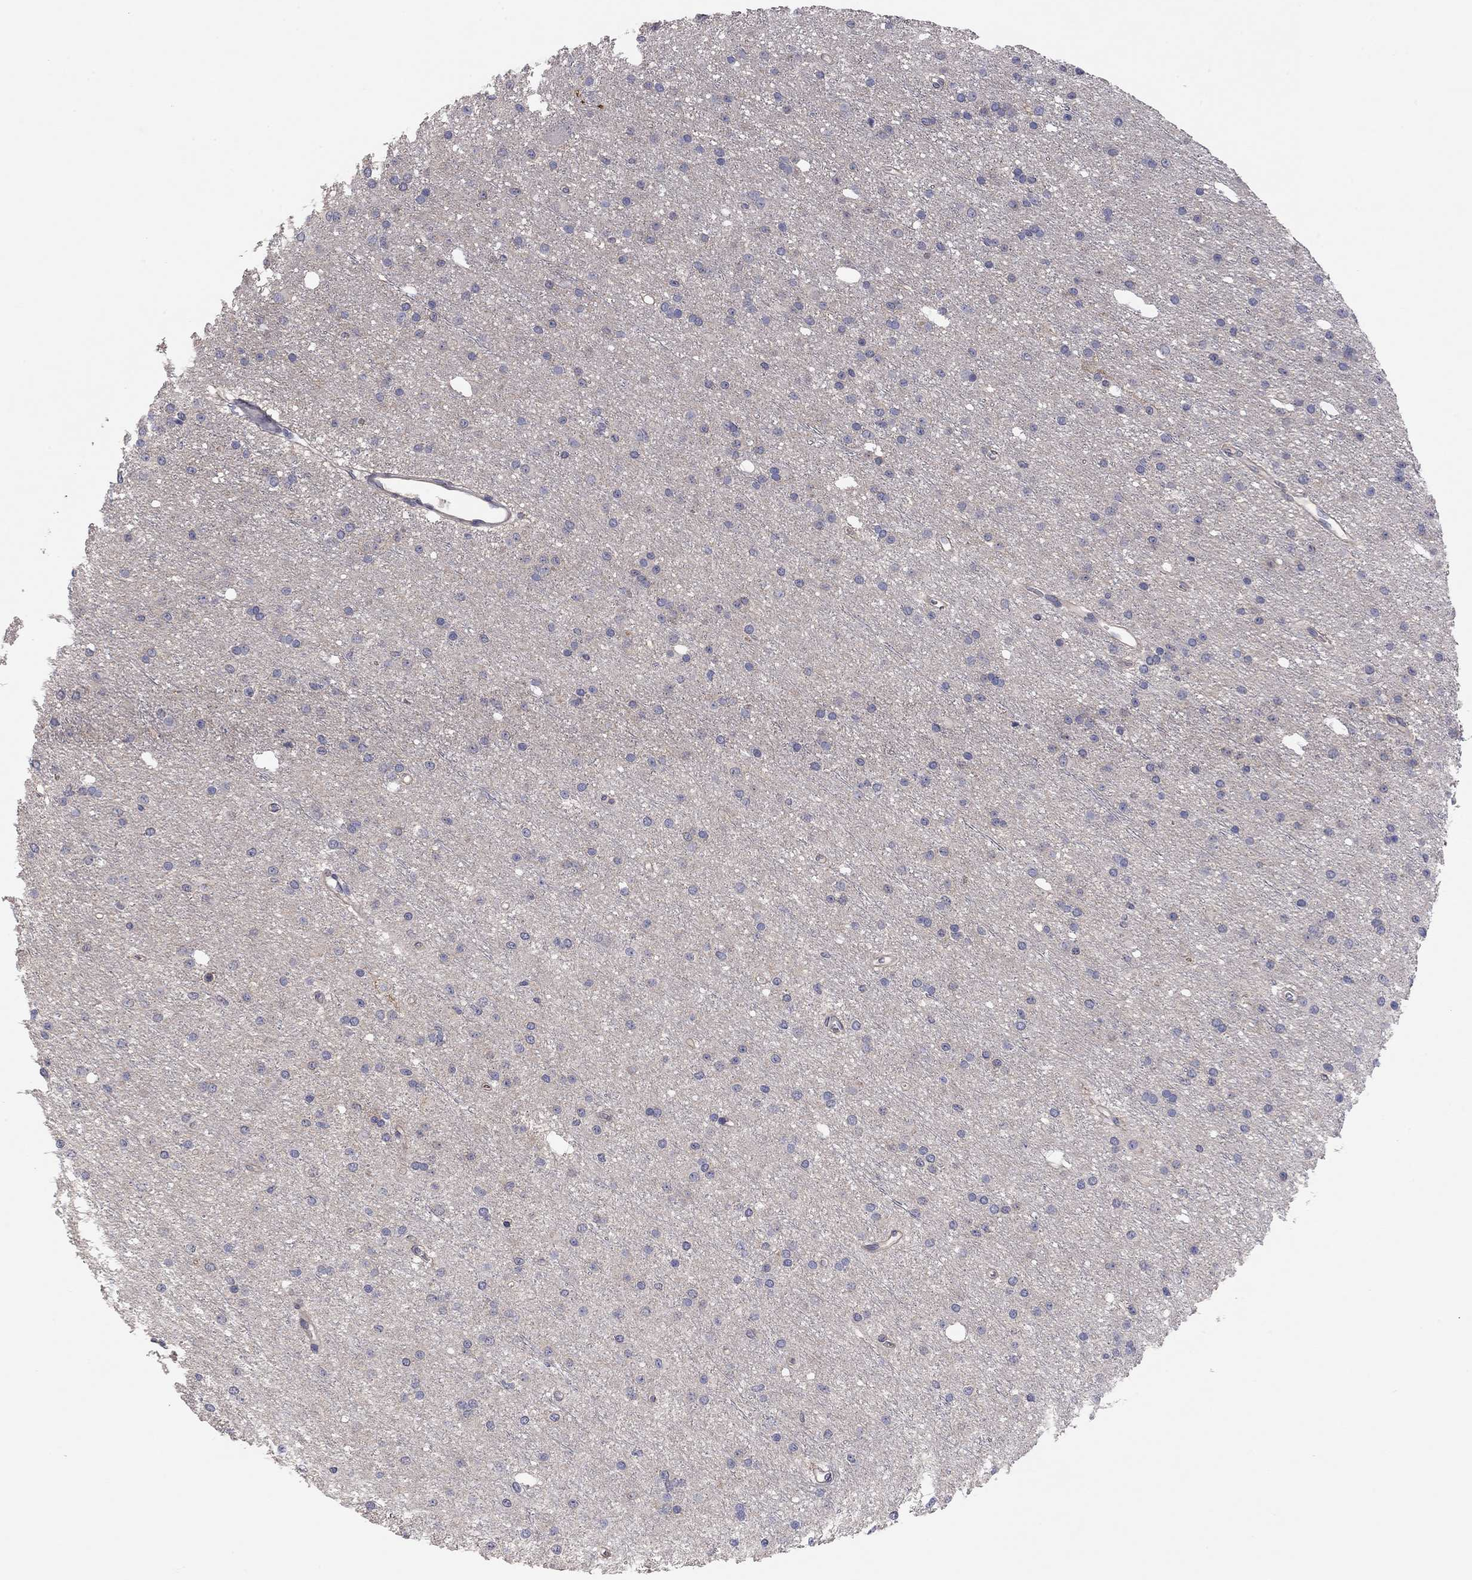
{"staining": {"intensity": "negative", "quantity": "none", "location": "none"}, "tissue": "glioma", "cell_type": "Tumor cells", "image_type": "cancer", "snomed": [{"axis": "morphology", "description": "Glioma, malignant, Low grade"}, {"axis": "topography", "description": "Brain"}], "caption": "Tumor cells are negative for protein expression in human malignant glioma (low-grade).", "gene": "KCNB1", "patient": {"sex": "male", "age": 27}}